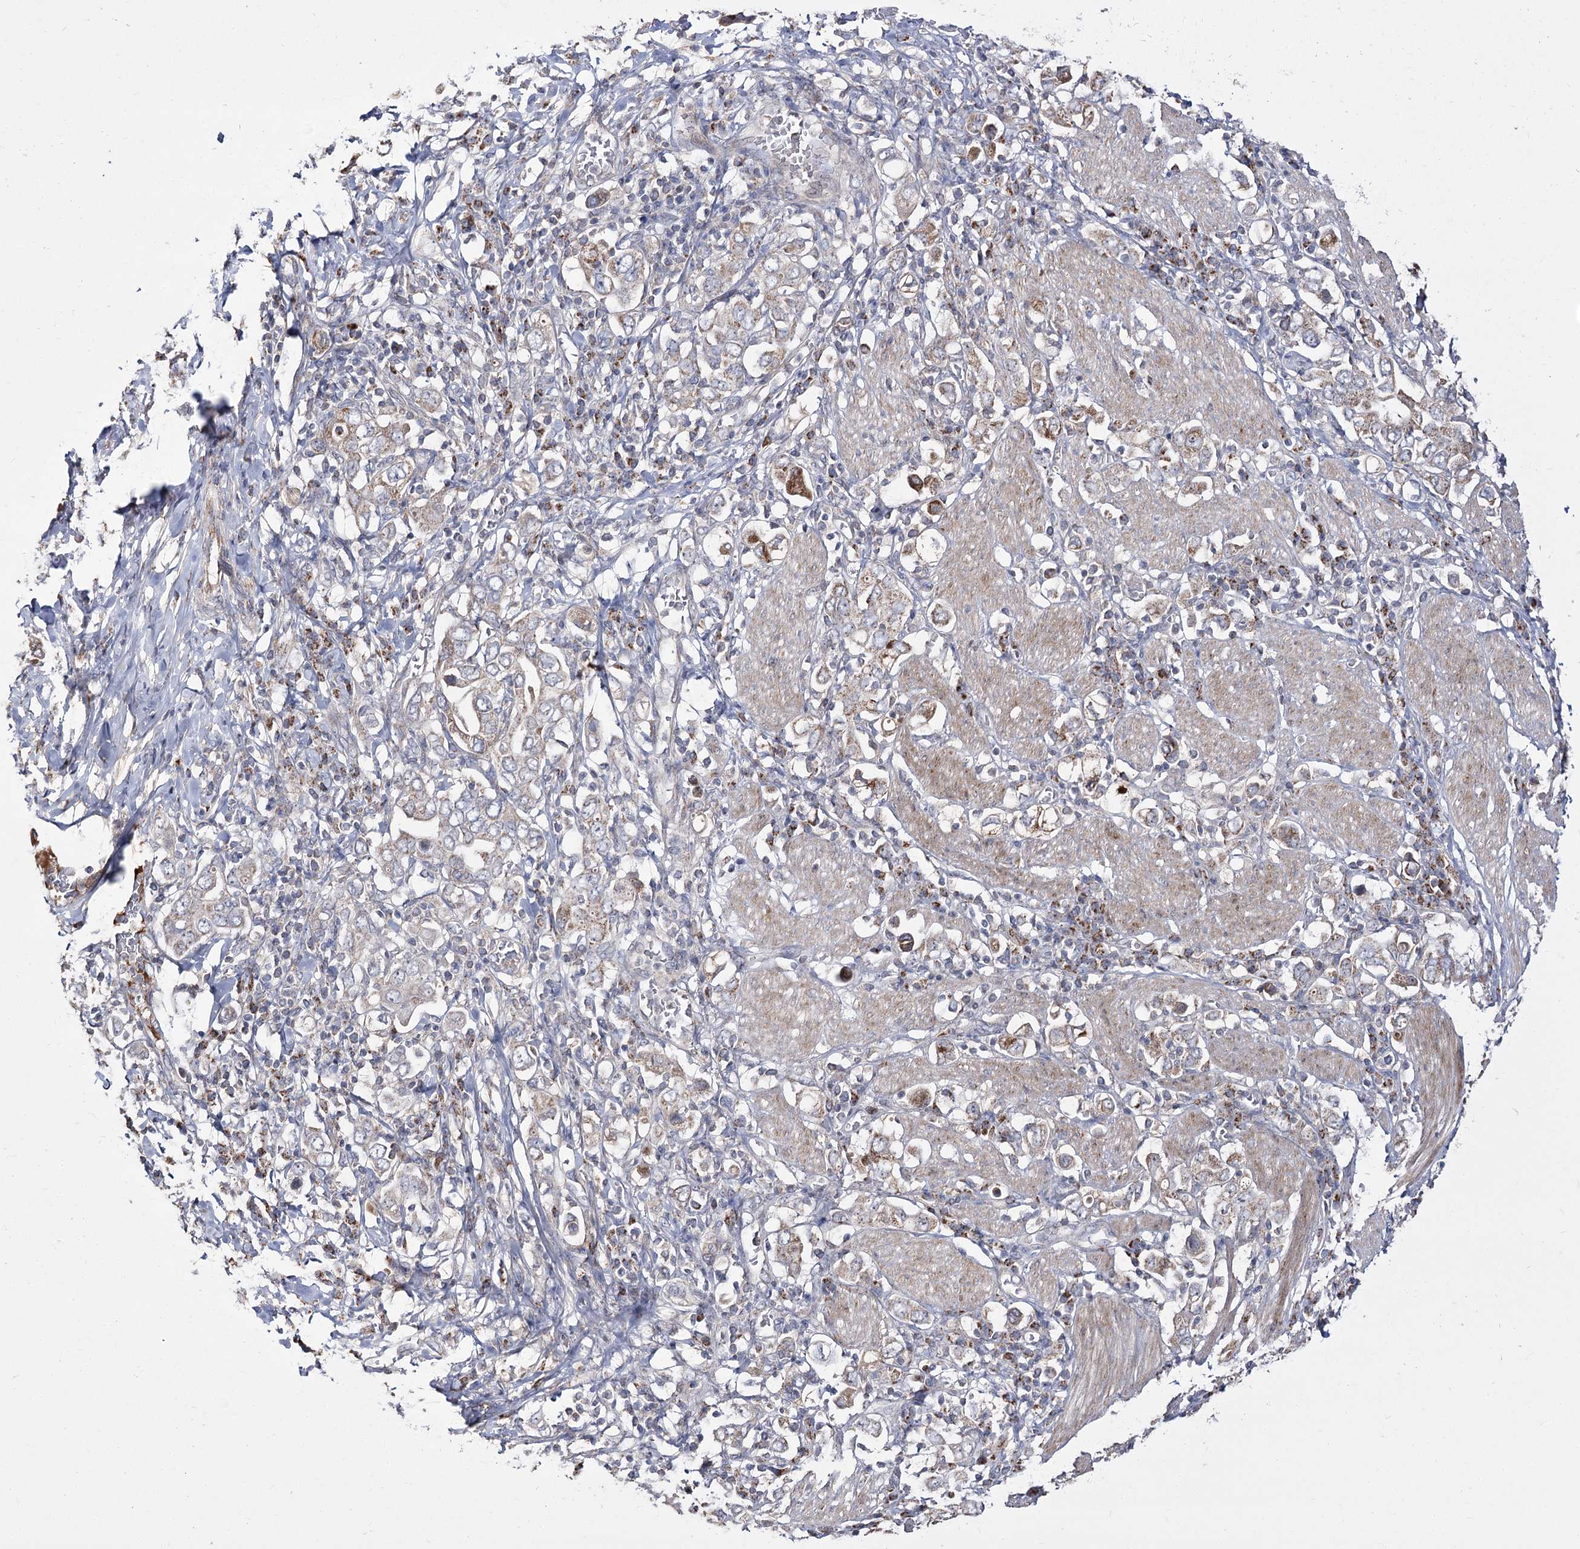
{"staining": {"intensity": "moderate", "quantity": "<25%", "location": "cytoplasmic/membranous"}, "tissue": "stomach cancer", "cell_type": "Tumor cells", "image_type": "cancer", "snomed": [{"axis": "morphology", "description": "Adenocarcinoma, NOS"}, {"axis": "topography", "description": "Stomach, upper"}], "caption": "Stomach cancer stained with a brown dye displays moderate cytoplasmic/membranous positive expression in approximately <25% of tumor cells.", "gene": "NADK2", "patient": {"sex": "male", "age": 62}}